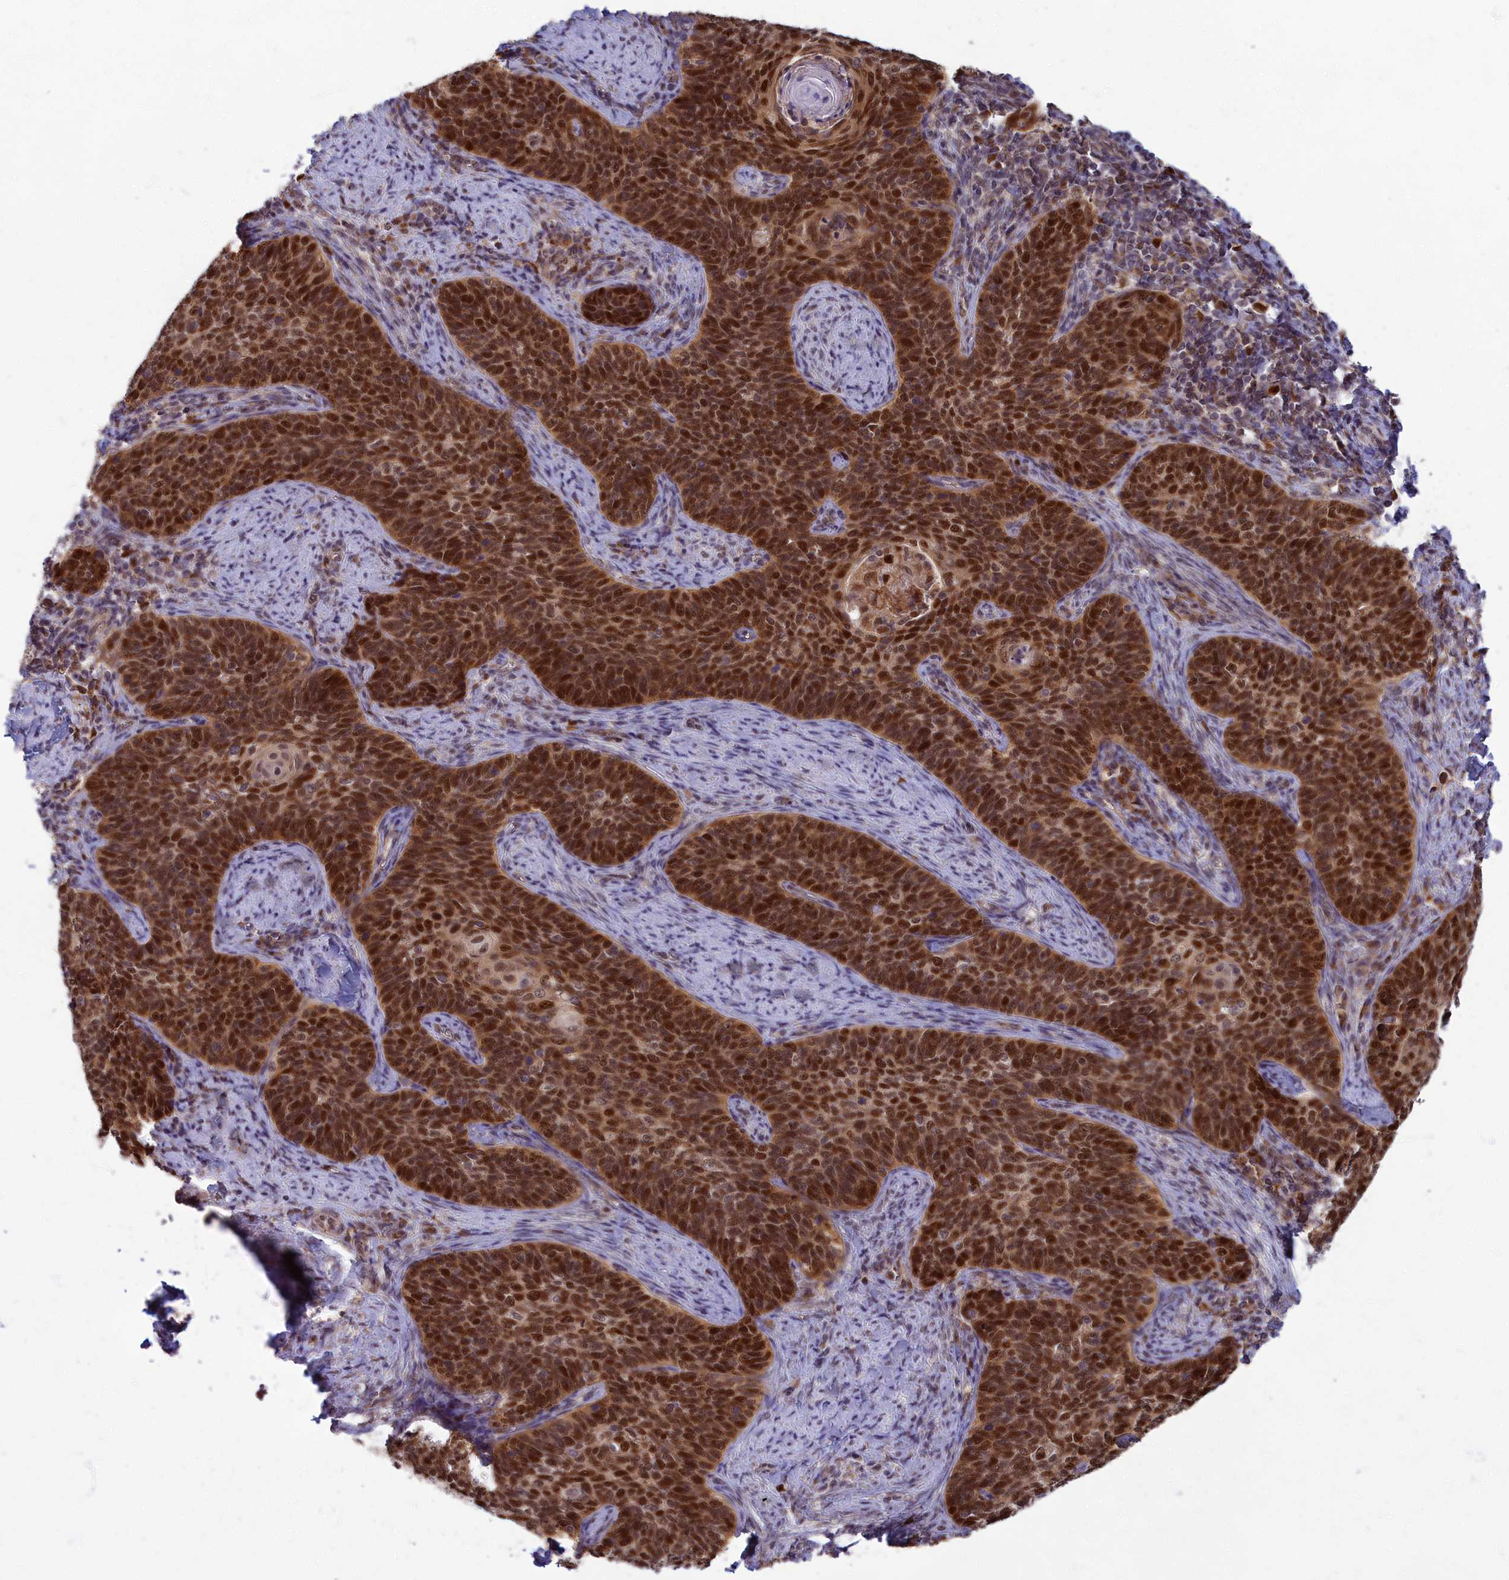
{"staining": {"intensity": "strong", "quantity": ">75%", "location": "cytoplasmic/membranous,nuclear"}, "tissue": "cervical cancer", "cell_type": "Tumor cells", "image_type": "cancer", "snomed": [{"axis": "morphology", "description": "Normal tissue, NOS"}, {"axis": "morphology", "description": "Squamous cell carcinoma, NOS"}, {"axis": "topography", "description": "Cervix"}], "caption": "Human squamous cell carcinoma (cervical) stained for a protein (brown) shows strong cytoplasmic/membranous and nuclear positive positivity in about >75% of tumor cells.", "gene": "EARS2", "patient": {"sex": "female", "age": 39}}